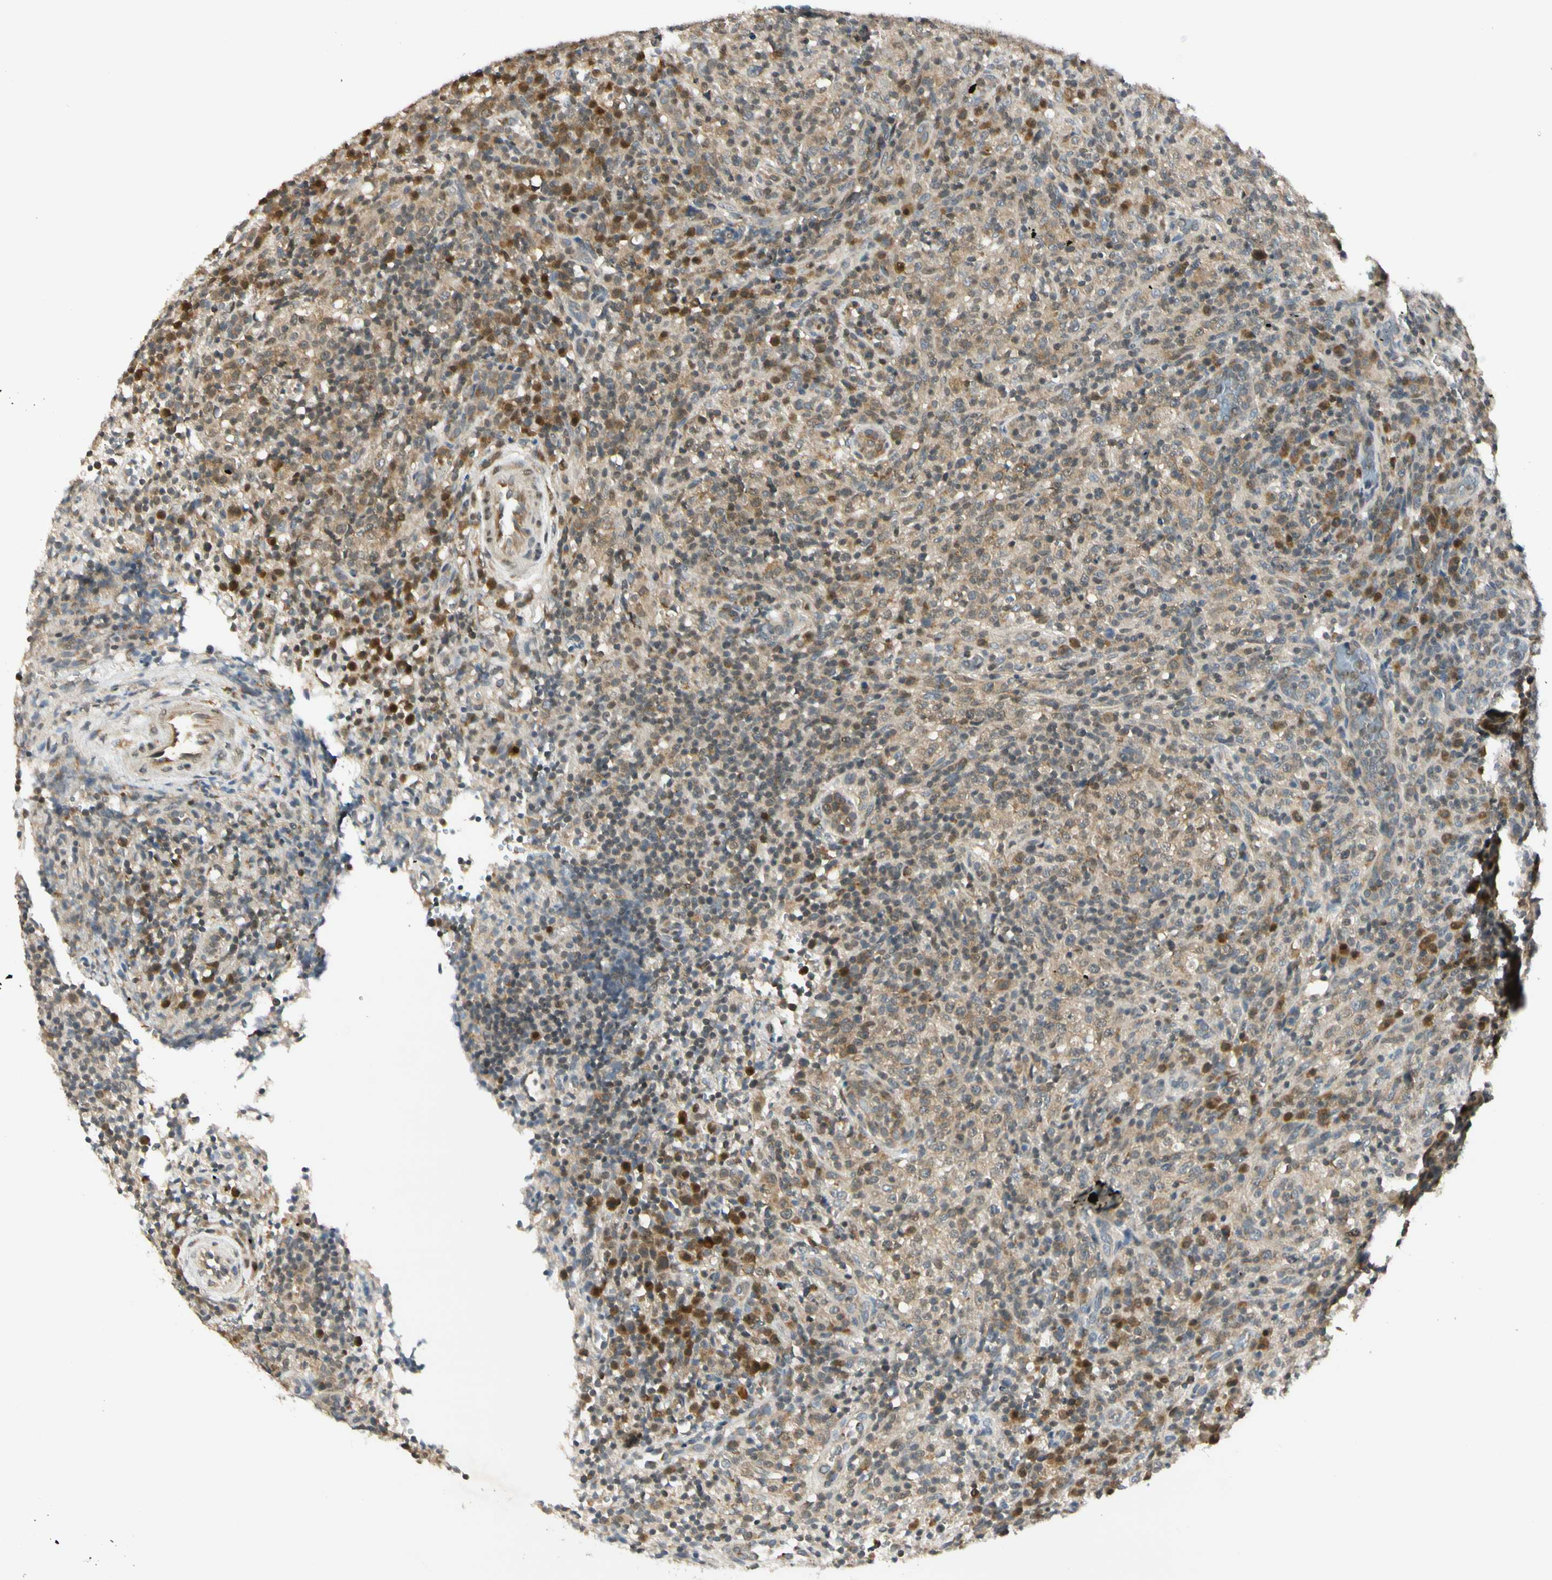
{"staining": {"intensity": "moderate", "quantity": ">75%", "location": "cytoplasmic/membranous"}, "tissue": "lymphoma", "cell_type": "Tumor cells", "image_type": "cancer", "snomed": [{"axis": "morphology", "description": "Malignant lymphoma, non-Hodgkin's type, High grade"}, {"axis": "topography", "description": "Lymph node"}], "caption": "The image reveals staining of high-grade malignant lymphoma, non-Hodgkin's type, revealing moderate cytoplasmic/membranous protein positivity (brown color) within tumor cells.", "gene": "RPS6KB2", "patient": {"sex": "female", "age": 76}}